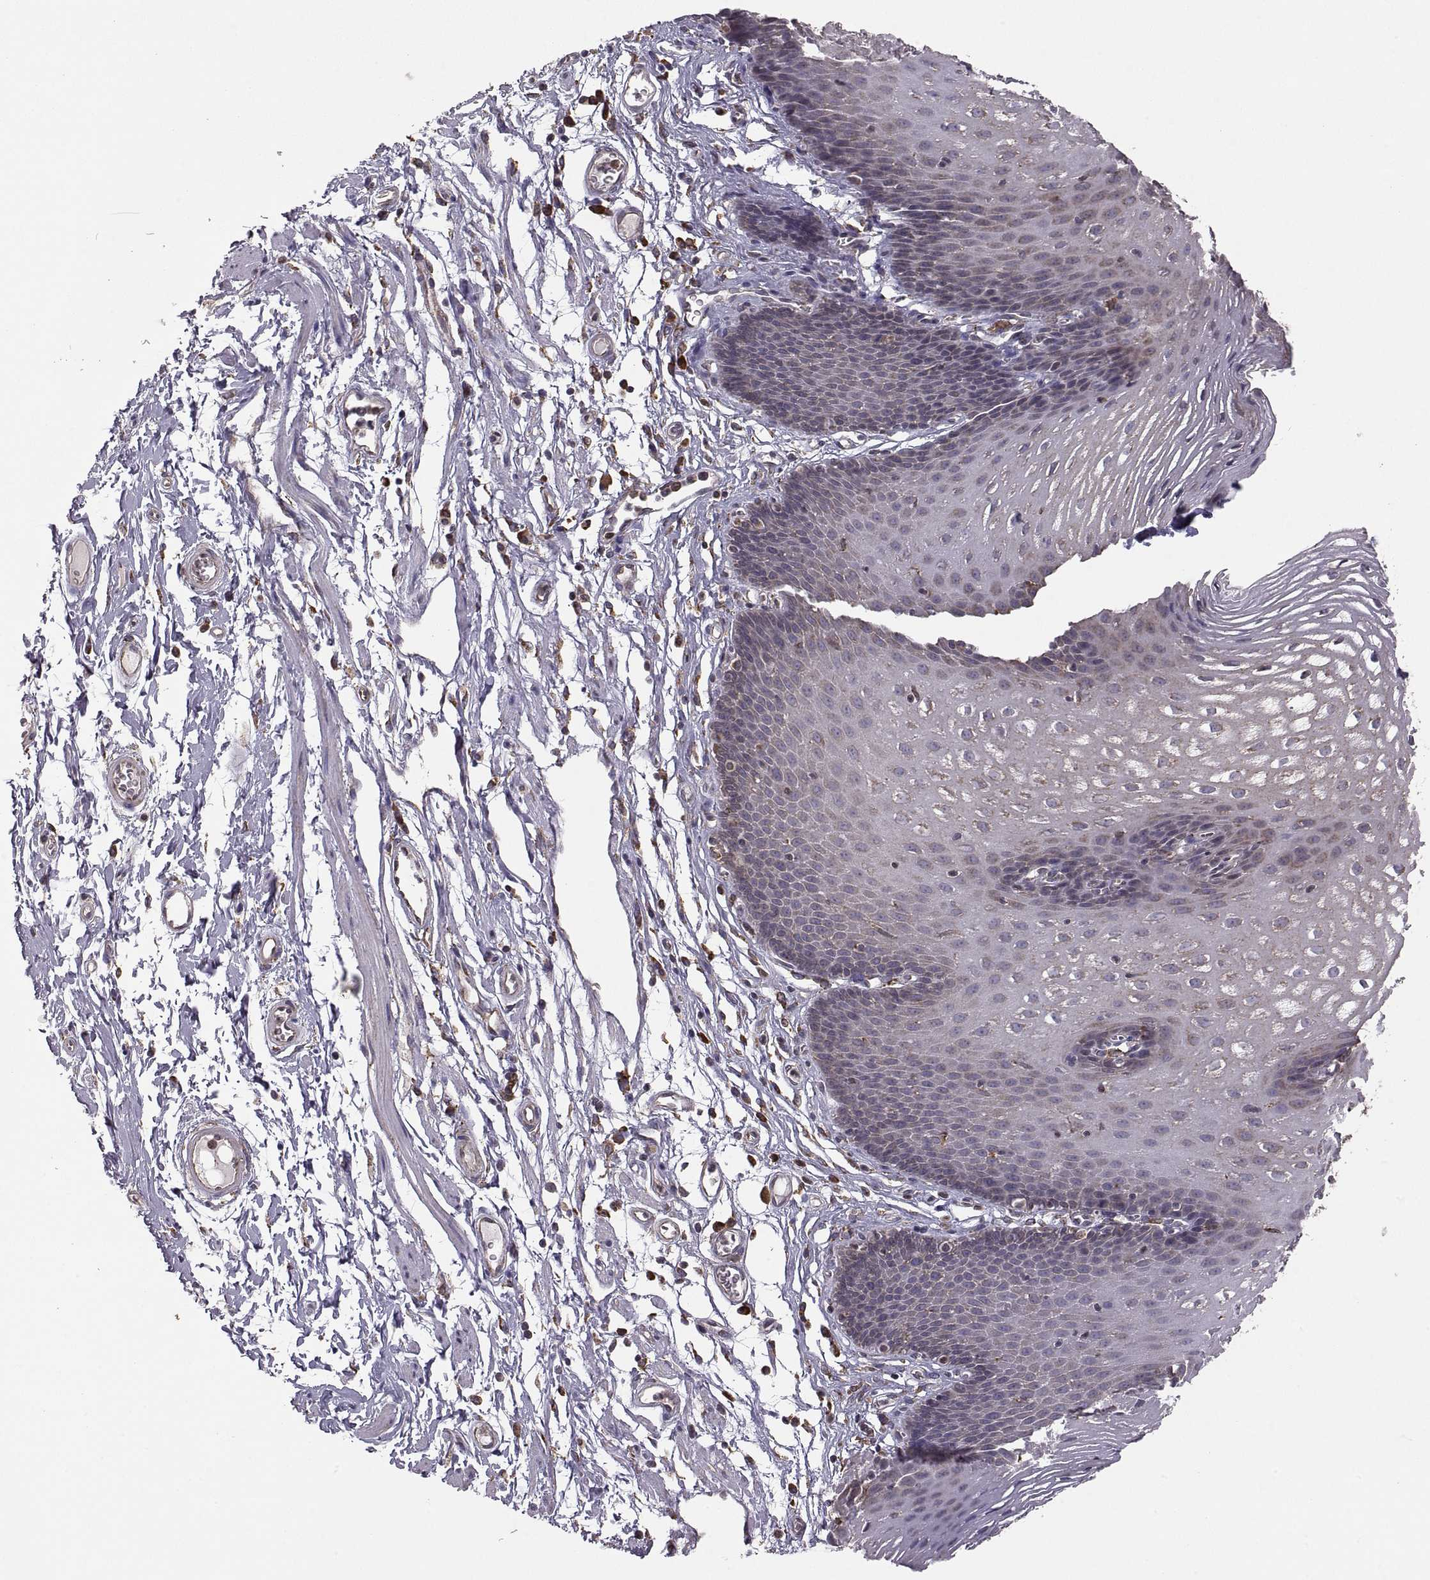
{"staining": {"intensity": "weak", "quantity": "<25%", "location": "cytoplasmic/membranous"}, "tissue": "esophagus", "cell_type": "Squamous epithelial cells", "image_type": "normal", "snomed": [{"axis": "morphology", "description": "Normal tissue, NOS"}, {"axis": "topography", "description": "Esophagus"}], "caption": "Squamous epithelial cells are negative for protein expression in benign human esophagus. Brightfield microscopy of immunohistochemistry stained with DAB (3,3'-diaminobenzidine) (brown) and hematoxylin (blue), captured at high magnification.", "gene": "PDIA3", "patient": {"sex": "male", "age": 72}}